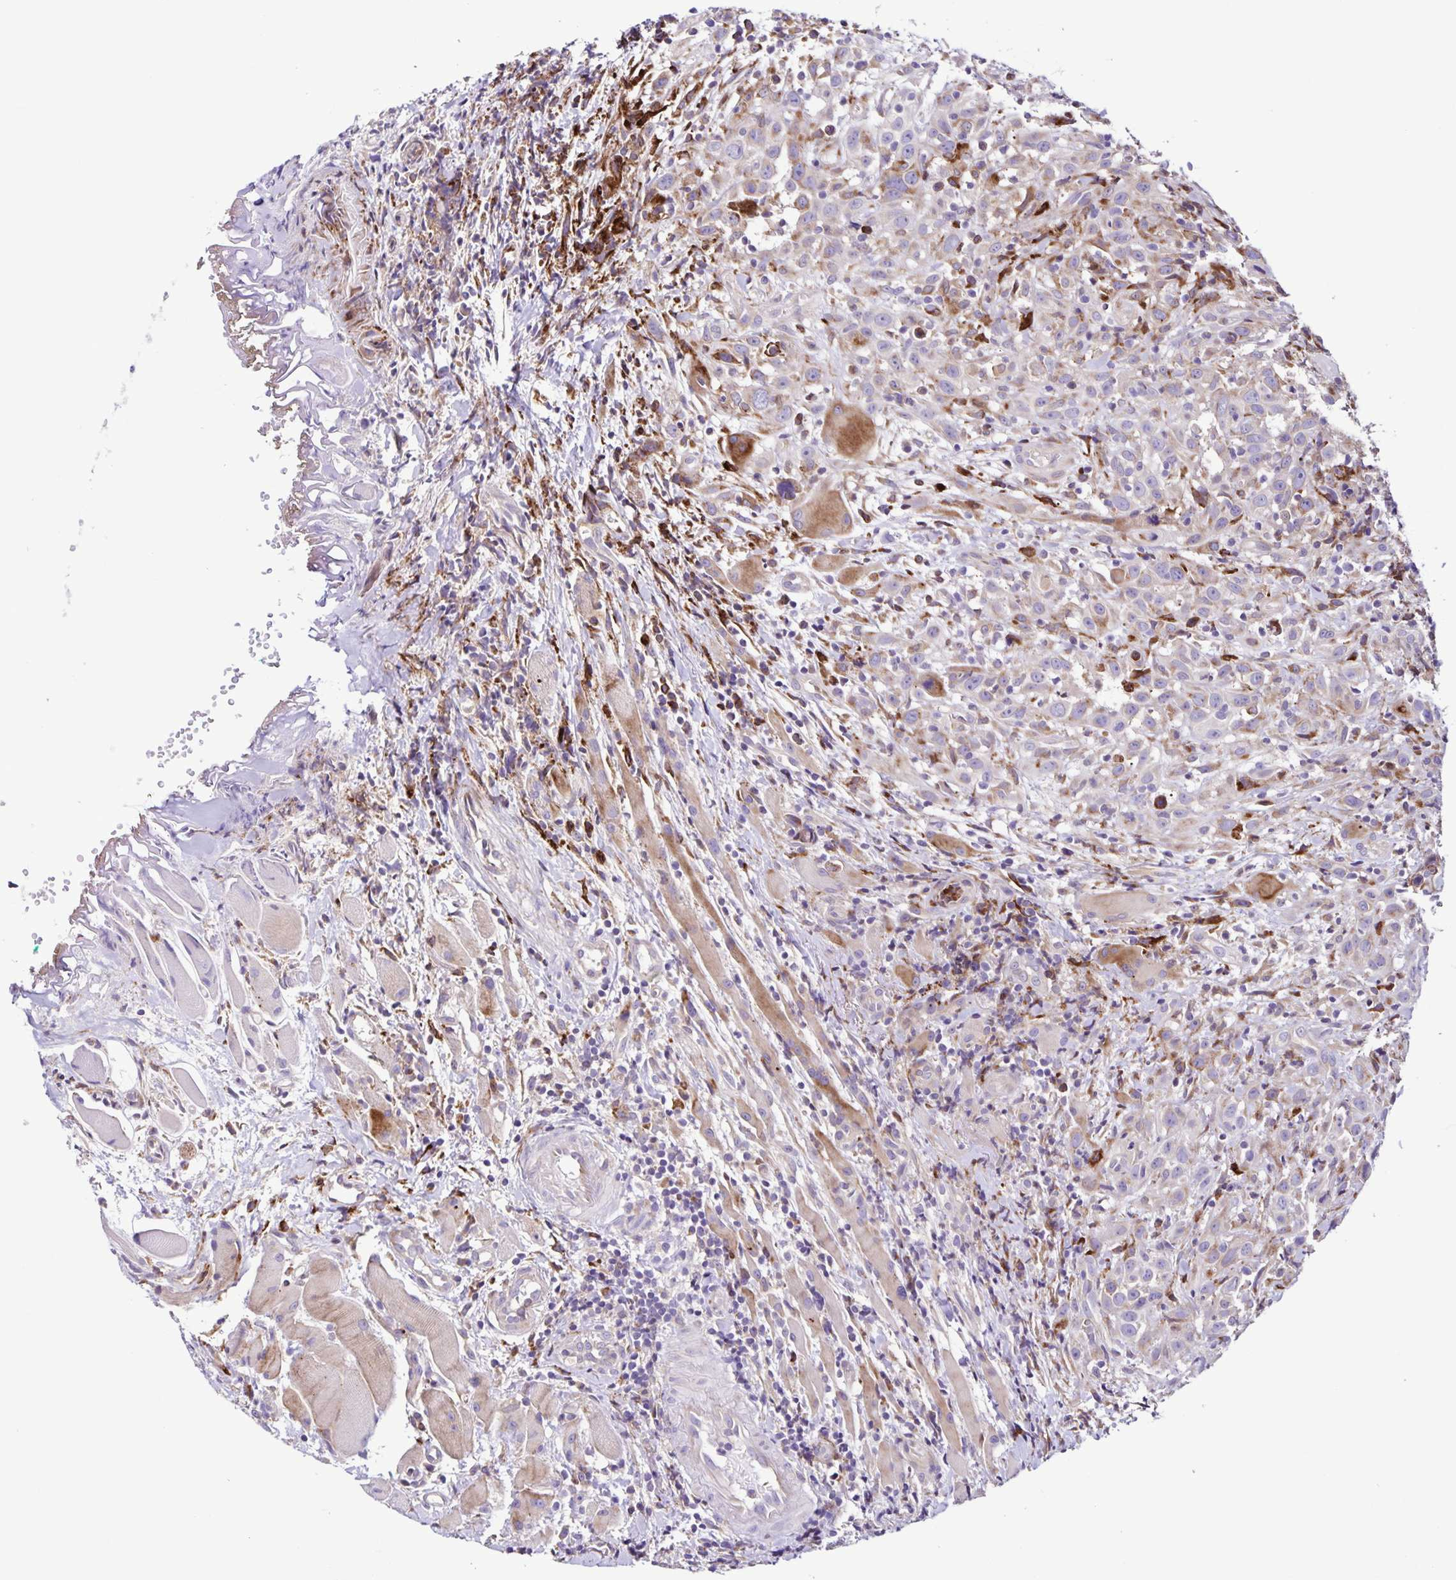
{"staining": {"intensity": "strong", "quantity": "25%-75%", "location": "cytoplasmic/membranous"}, "tissue": "head and neck cancer", "cell_type": "Tumor cells", "image_type": "cancer", "snomed": [{"axis": "morphology", "description": "Squamous cell carcinoma, NOS"}, {"axis": "topography", "description": "Head-Neck"}], "caption": "About 25%-75% of tumor cells in squamous cell carcinoma (head and neck) show strong cytoplasmic/membranous protein expression as visualized by brown immunohistochemical staining.", "gene": "OSBPL5", "patient": {"sex": "female", "age": 95}}